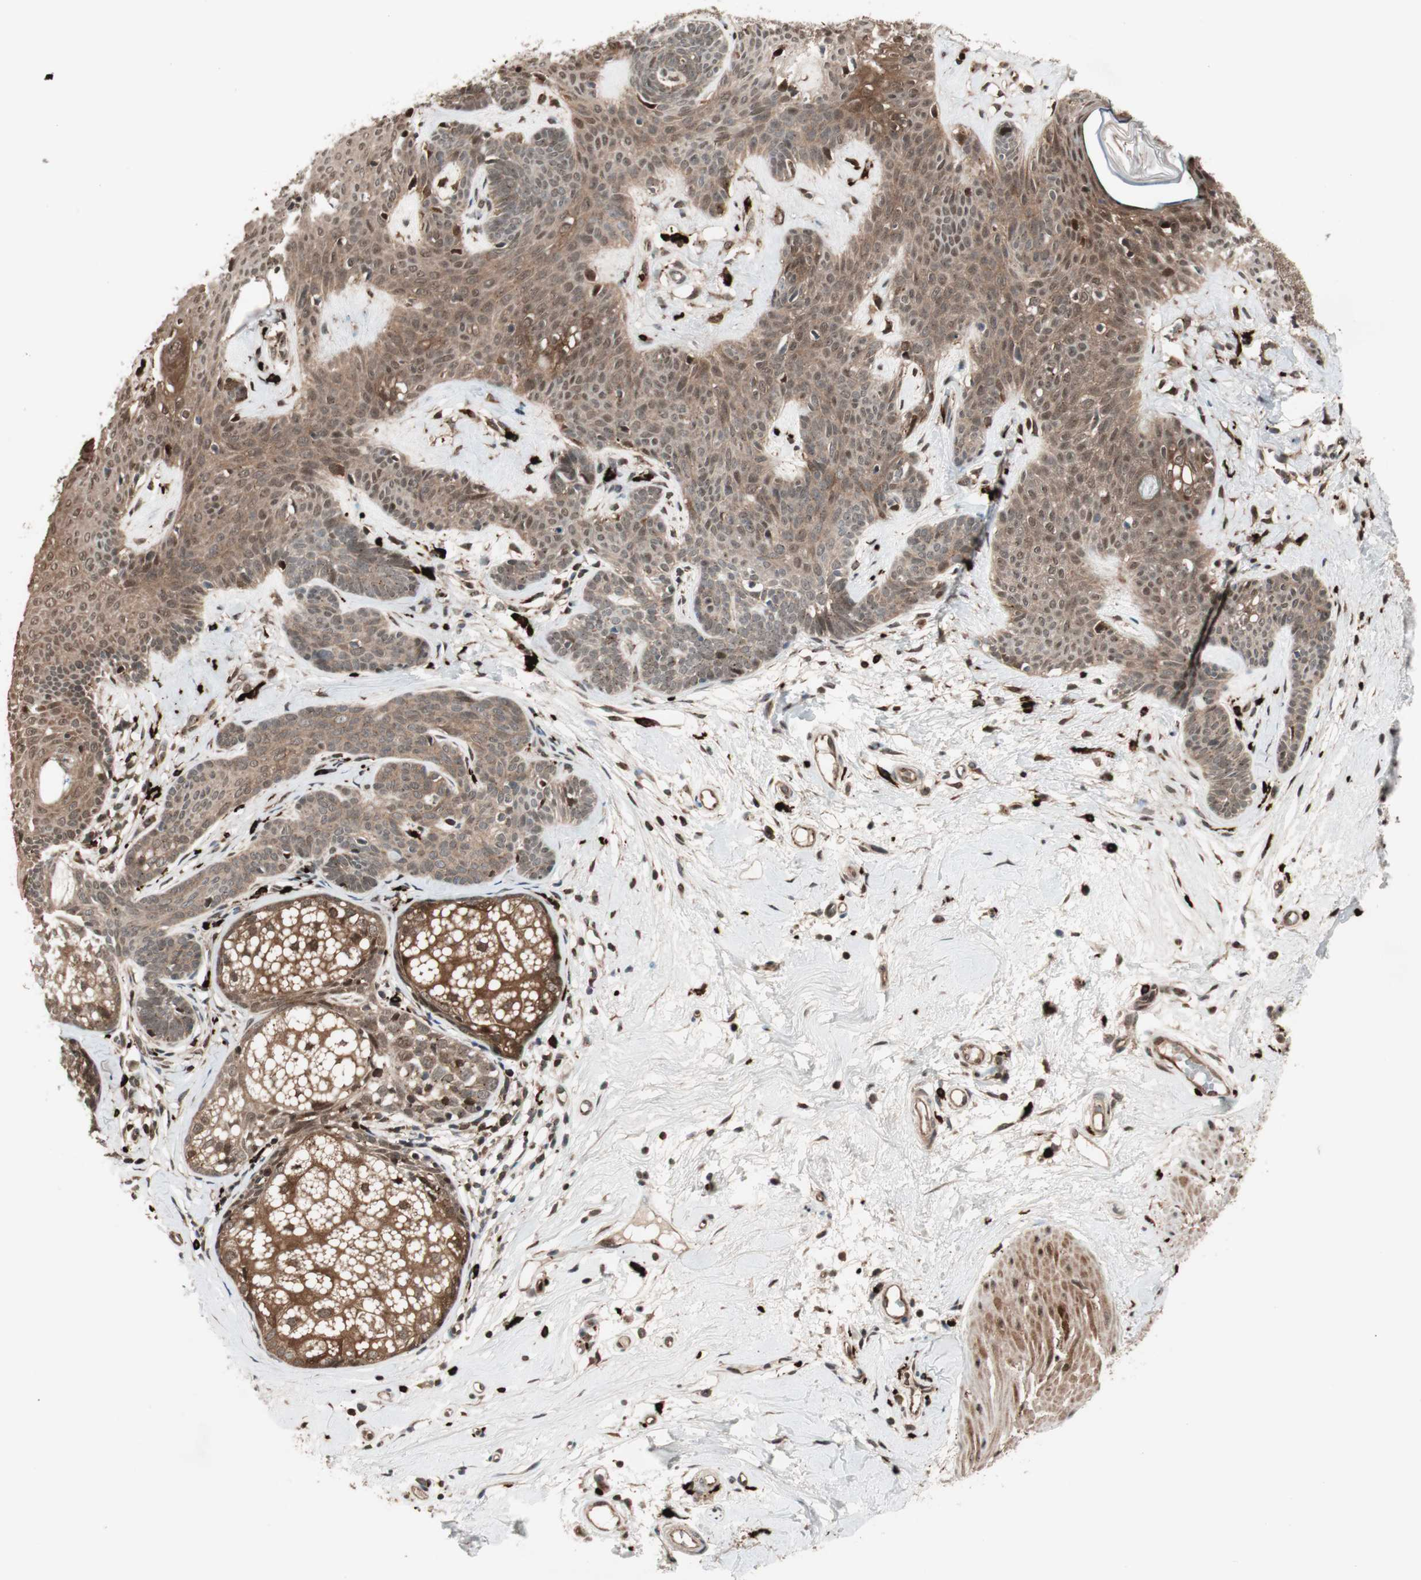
{"staining": {"intensity": "moderate", "quantity": ">75%", "location": "cytoplasmic/membranous,nuclear"}, "tissue": "skin cancer", "cell_type": "Tumor cells", "image_type": "cancer", "snomed": [{"axis": "morphology", "description": "Developmental malformation"}, {"axis": "morphology", "description": "Basal cell carcinoma"}, {"axis": "topography", "description": "Skin"}], "caption": "Protein expression analysis of human skin cancer (basal cell carcinoma) reveals moderate cytoplasmic/membranous and nuclear staining in about >75% of tumor cells.", "gene": "PRKG2", "patient": {"sex": "female", "age": 62}}